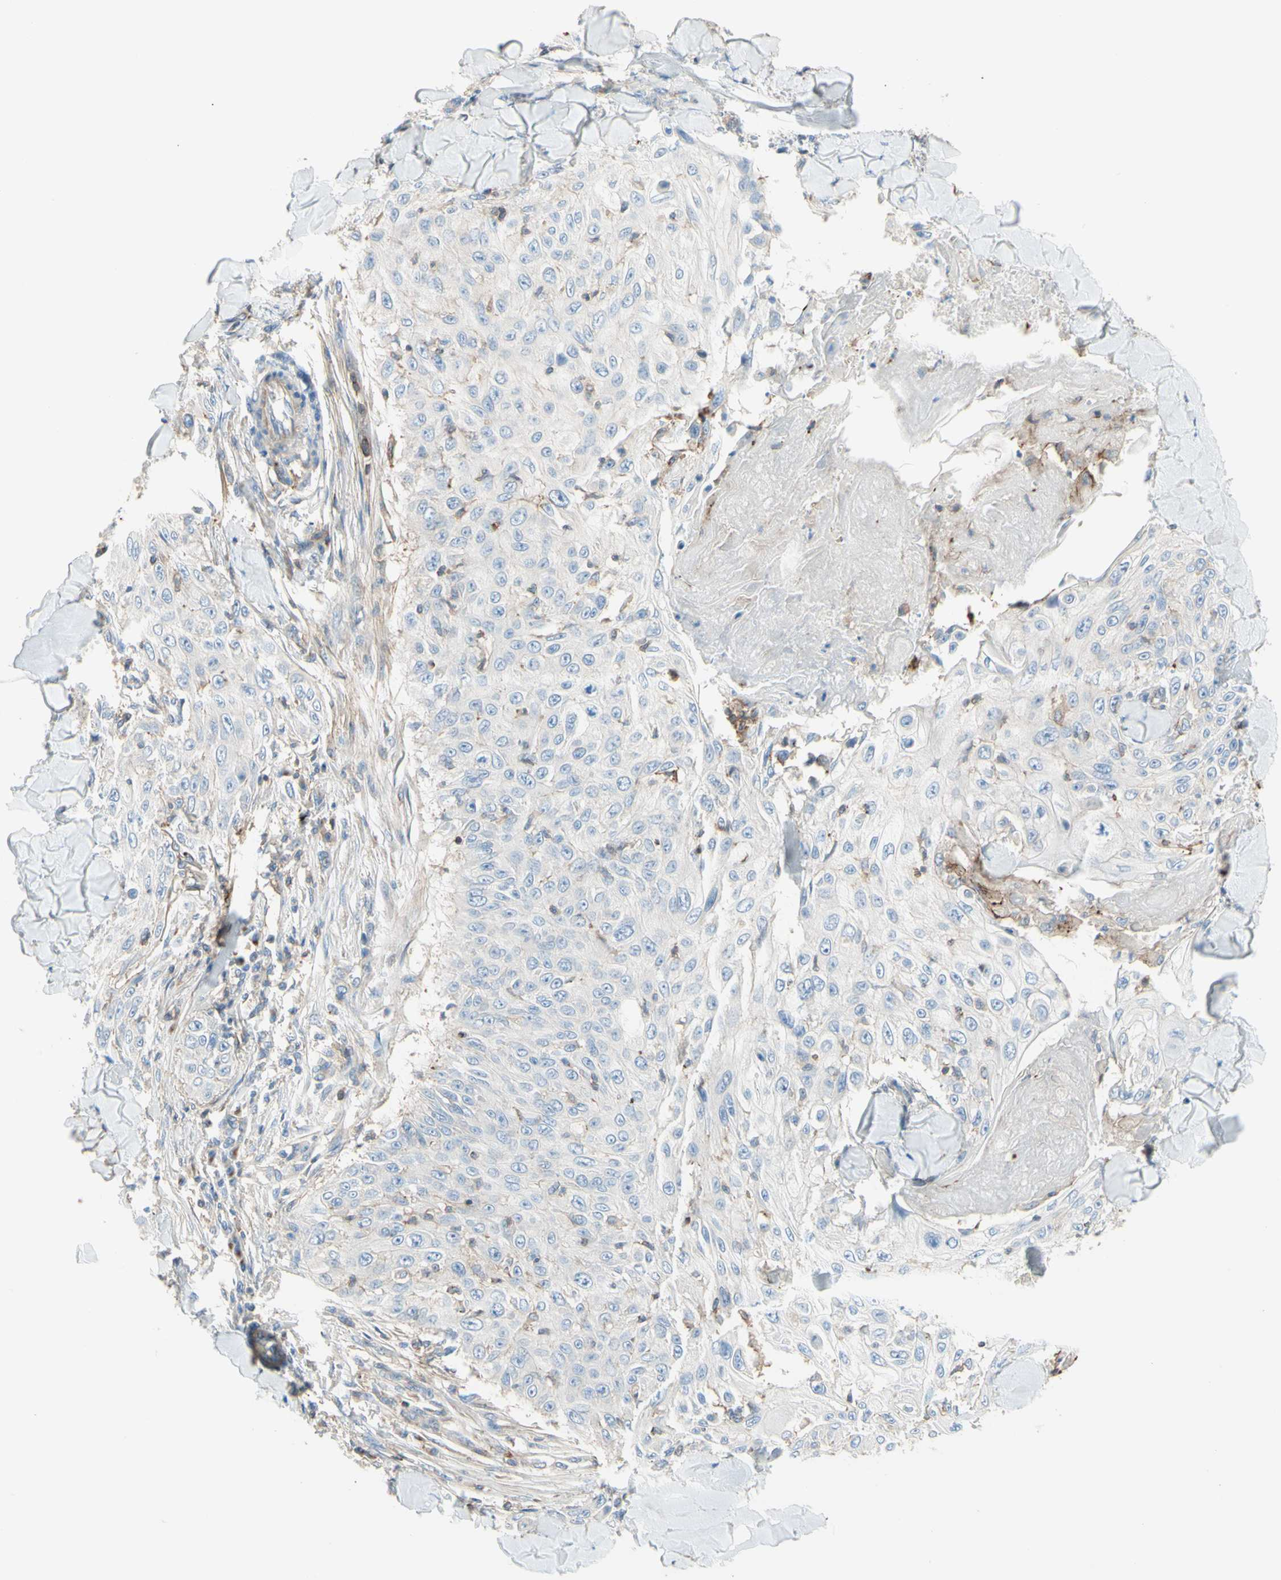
{"staining": {"intensity": "negative", "quantity": "none", "location": "none"}, "tissue": "skin cancer", "cell_type": "Tumor cells", "image_type": "cancer", "snomed": [{"axis": "morphology", "description": "Squamous cell carcinoma, NOS"}, {"axis": "topography", "description": "Skin"}], "caption": "DAB (3,3'-diaminobenzidine) immunohistochemical staining of human skin cancer (squamous cell carcinoma) shows no significant expression in tumor cells.", "gene": "SEMA4C", "patient": {"sex": "male", "age": 86}}